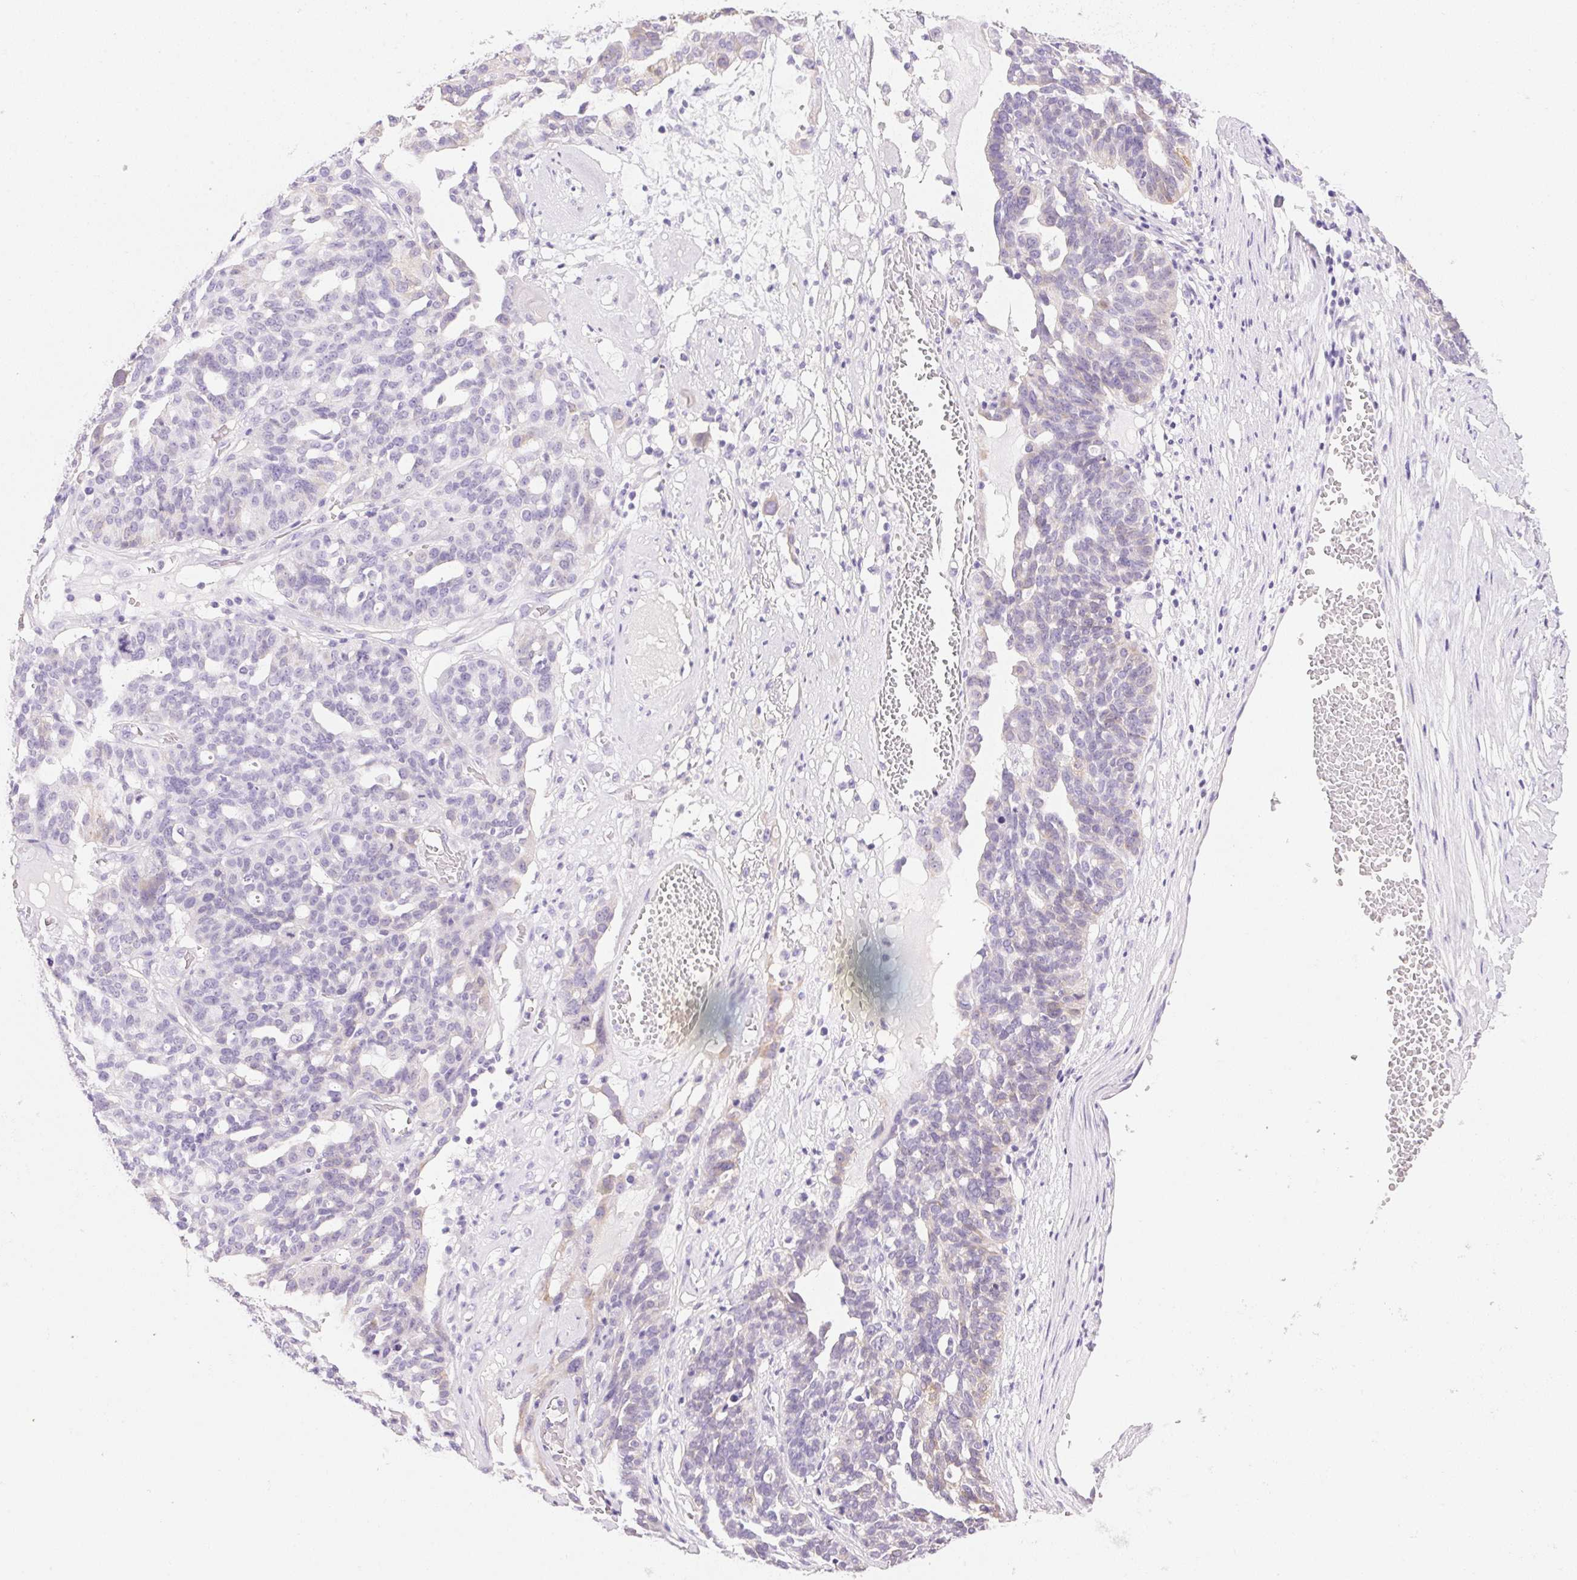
{"staining": {"intensity": "negative", "quantity": "none", "location": "none"}, "tissue": "ovarian cancer", "cell_type": "Tumor cells", "image_type": "cancer", "snomed": [{"axis": "morphology", "description": "Cystadenocarcinoma, serous, NOS"}, {"axis": "topography", "description": "Ovary"}], "caption": "An IHC histopathology image of ovarian cancer is shown. There is no staining in tumor cells of ovarian cancer.", "gene": "DHCR24", "patient": {"sex": "female", "age": 59}}